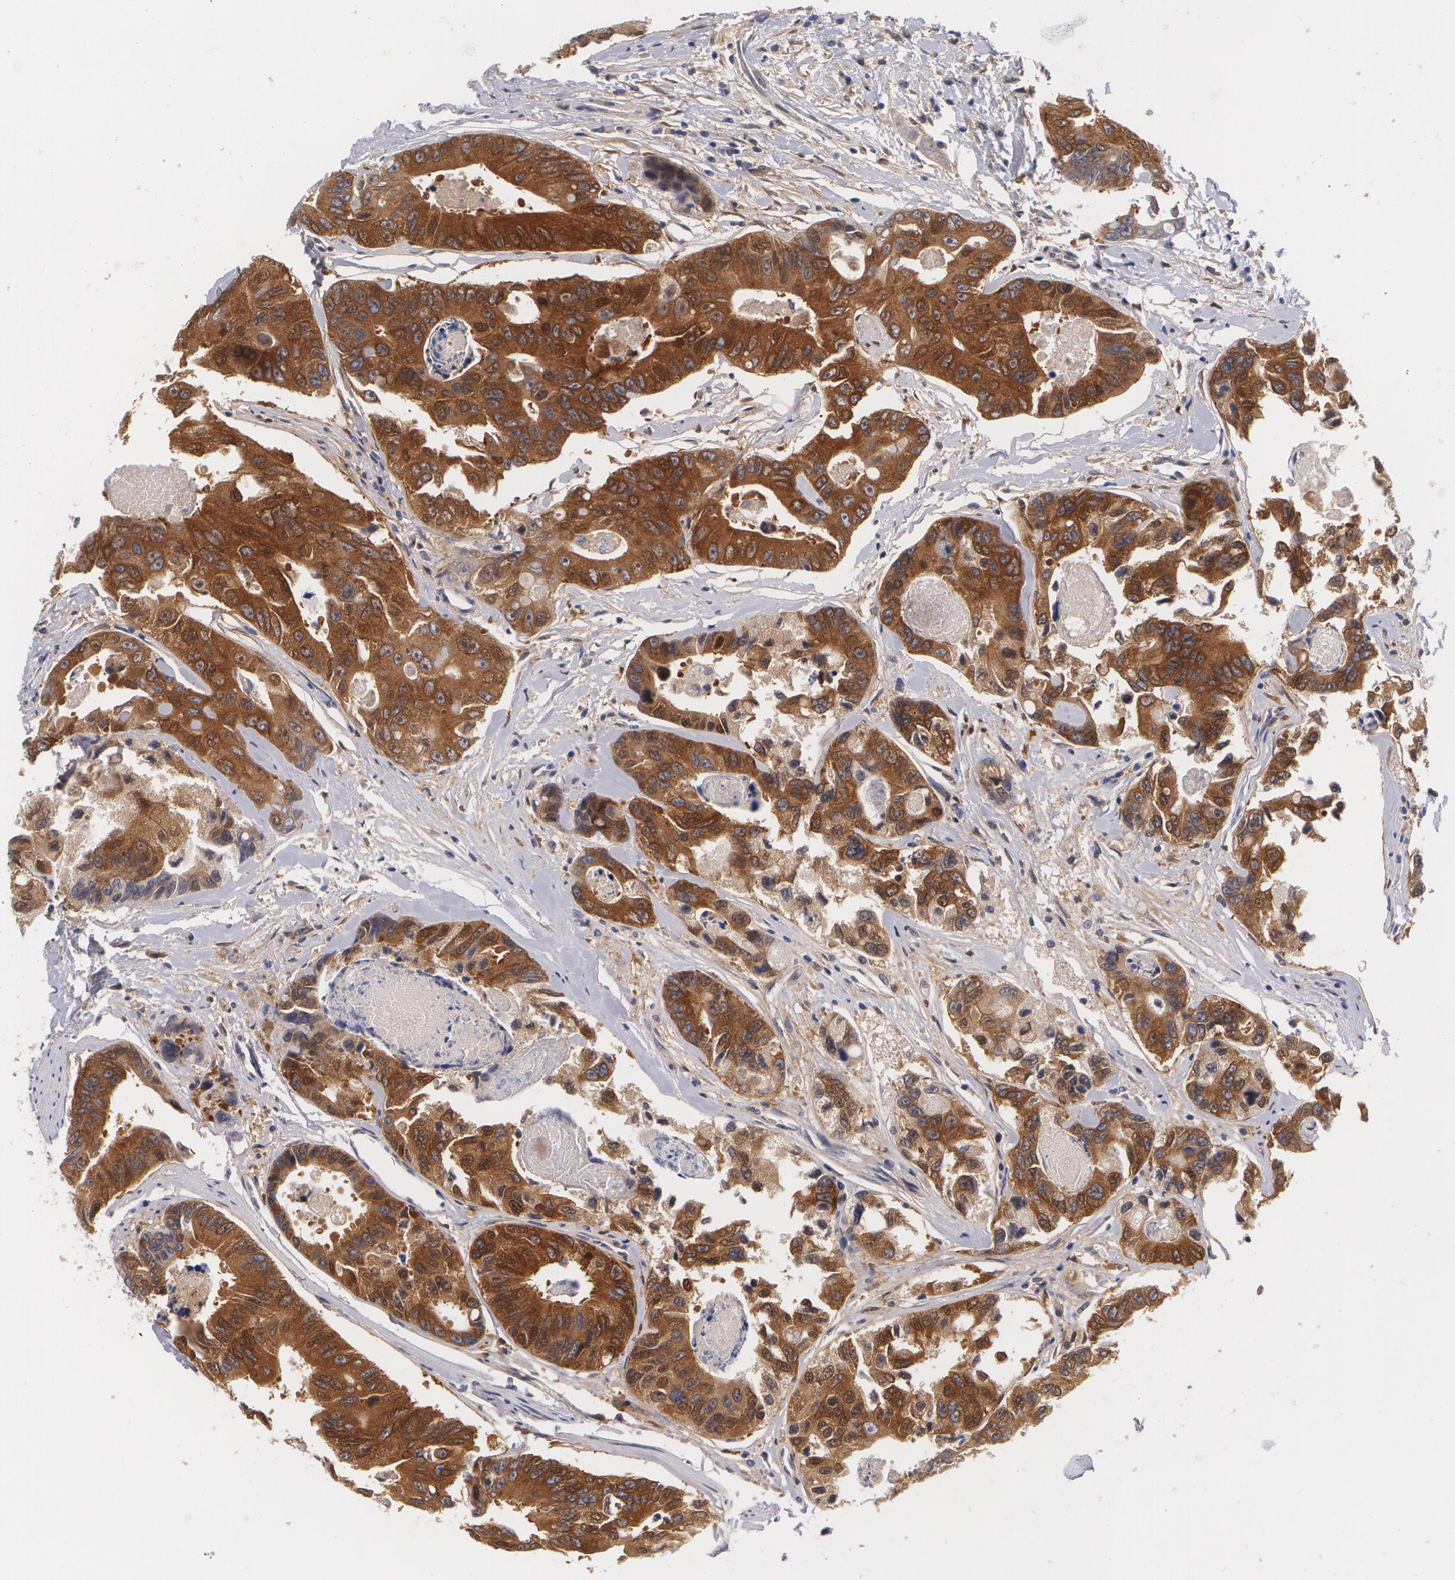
{"staining": {"intensity": "strong", "quantity": ">75%", "location": "cytoplasmic/membranous"}, "tissue": "colorectal cancer", "cell_type": "Tumor cells", "image_type": "cancer", "snomed": [{"axis": "morphology", "description": "Adenocarcinoma, NOS"}, {"axis": "topography", "description": "Colon"}], "caption": "High-magnification brightfield microscopy of colorectal adenocarcinoma stained with DAB (3,3'-diaminobenzidine) (brown) and counterstained with hematoxylin (blue). tumor cells exhibit strong cytoplasmic/membranous staining is seen in approximately>75% of cells.", "gene": "CASK", "patient": {"sex": "female", "age": 86}}